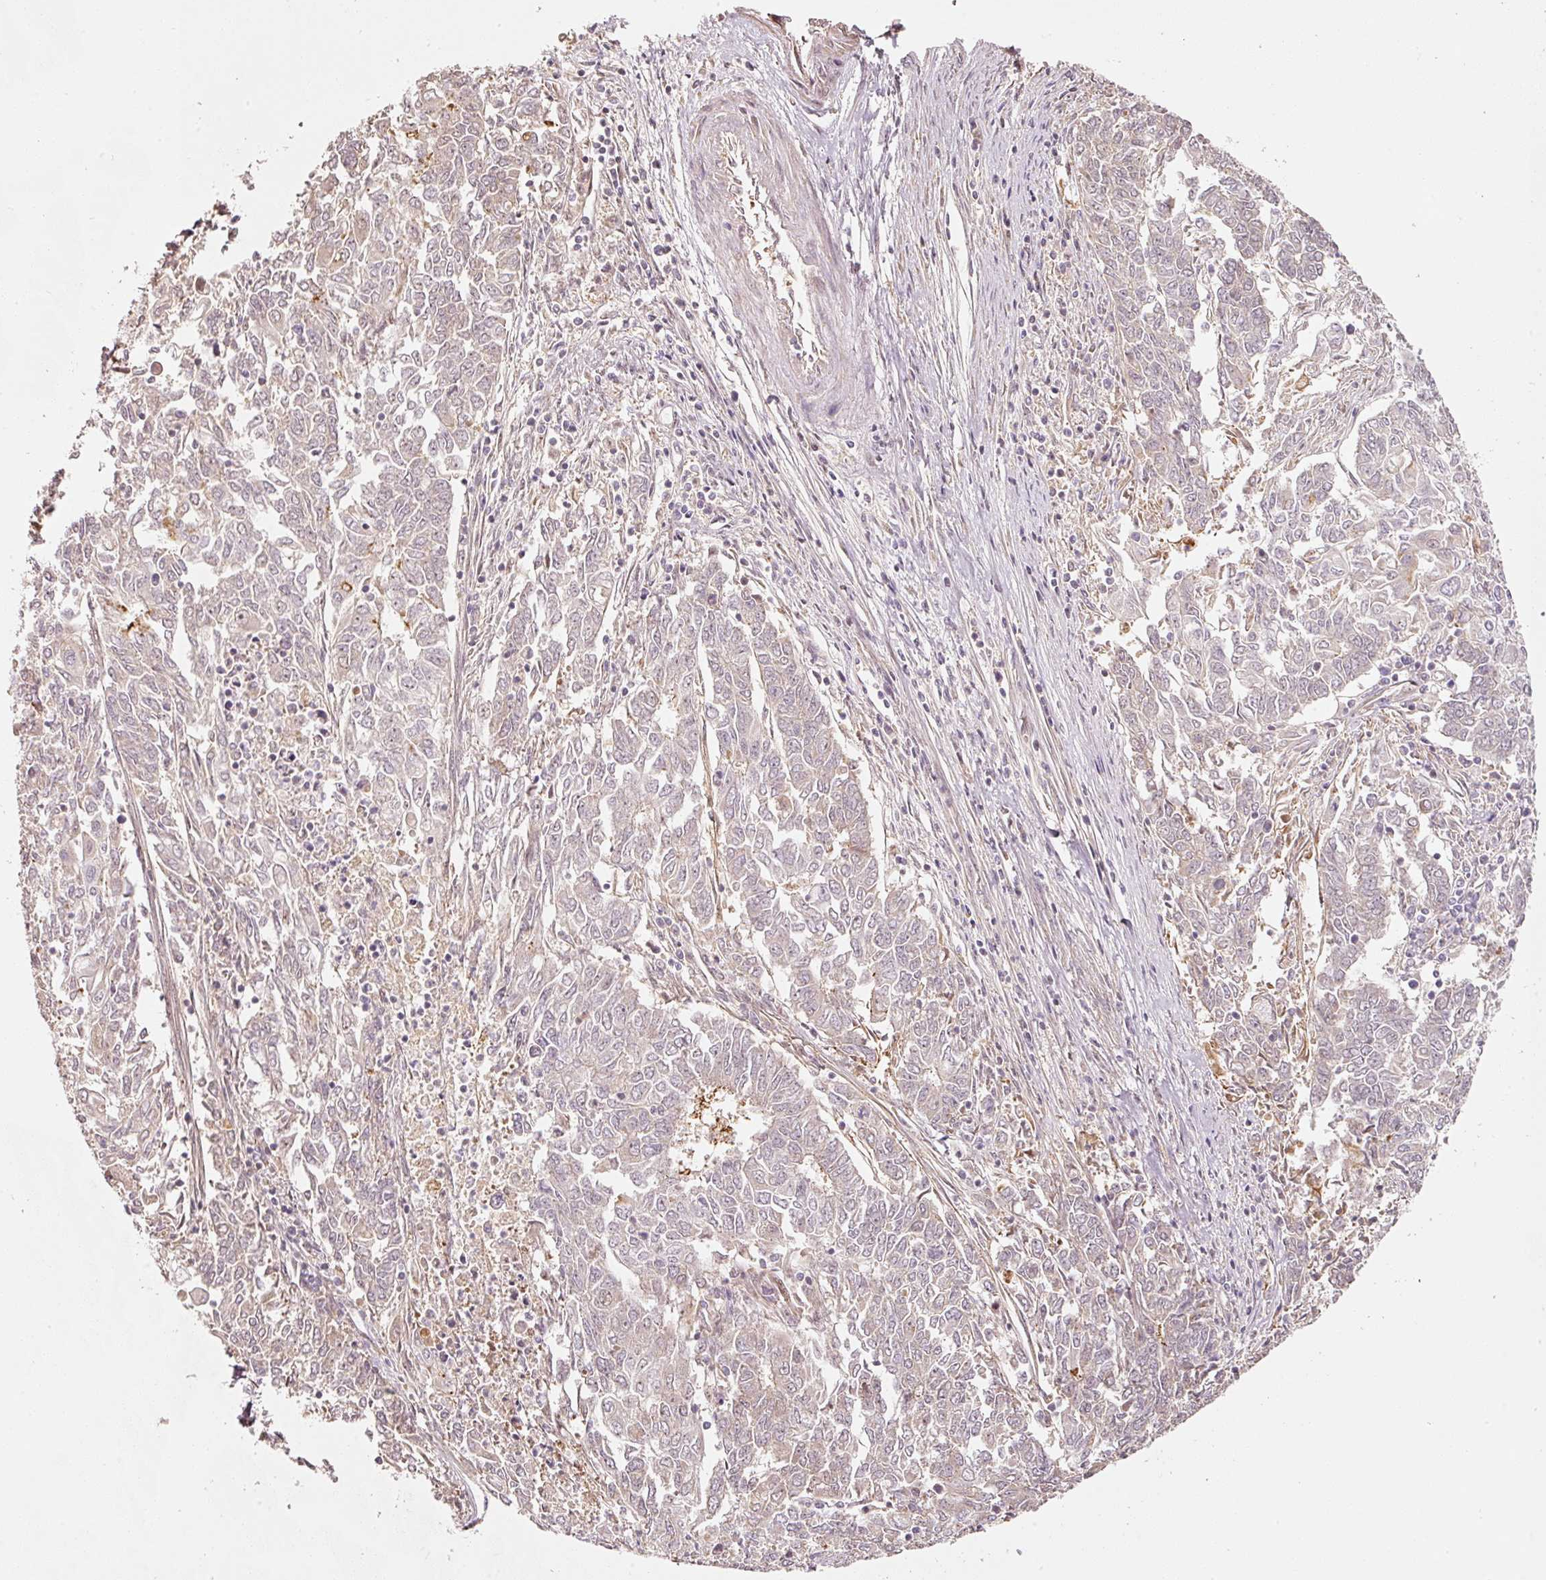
{"staining": {"intensity": "negative", "quantity": "none", "location": "none"}, "tissue": "endometrial cancer", "cell_type": "Tumor cells", "image_type": "cancer", "snomed": [{"axis": "morphology", "description": "Adenocarcinoma, NOS"}, {"axis": "topography", "description": "Endometrium"}], "caption": "Tumor cells show no significant staining in endometrial cancer (adenocarcinoma). (Brightfield microscopy of DAB (3,3'-diaminobenzidine) immunohistochemistry at high magnification).", "gene": "RAB35", "patient": {"sex": "female", "age": 54}}